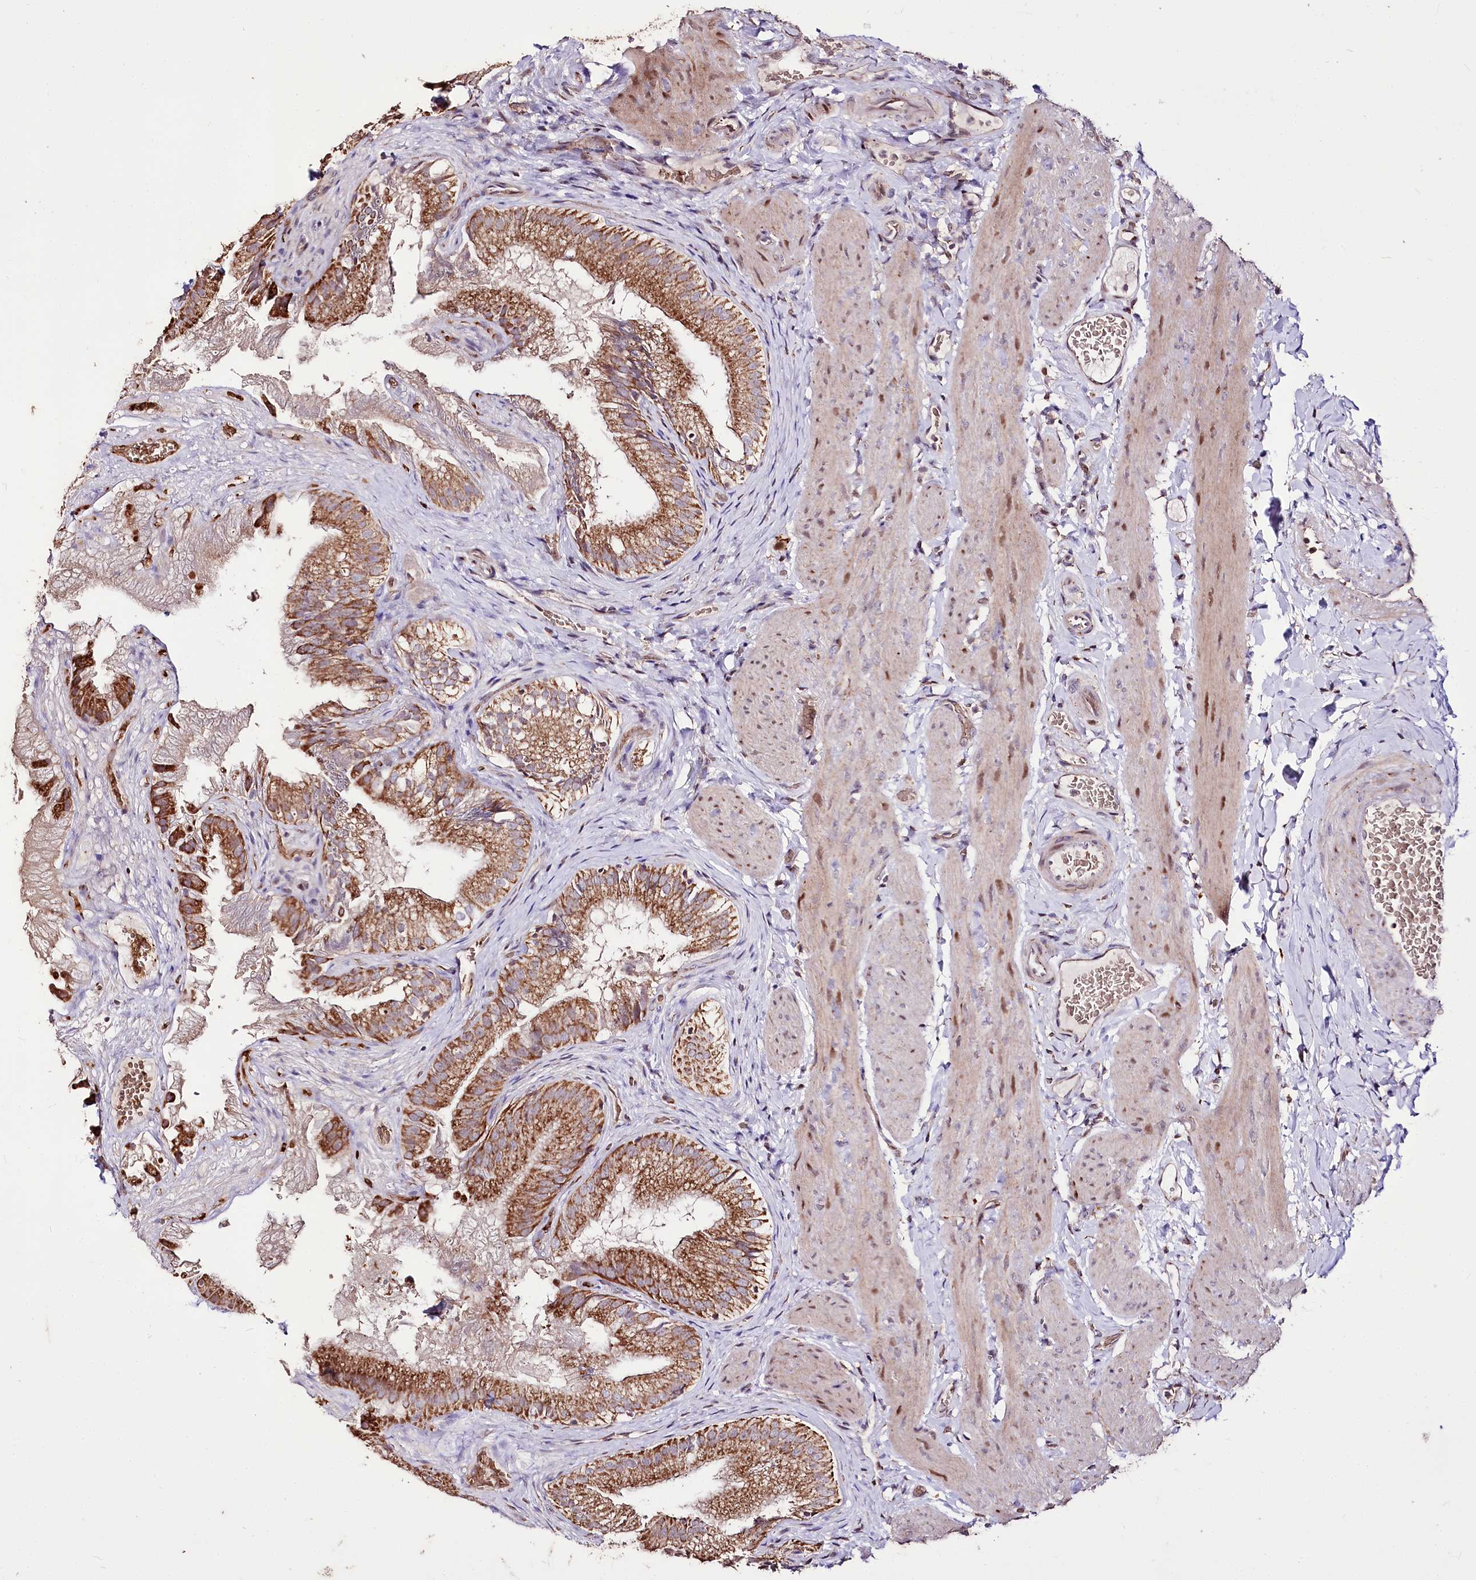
{"staining": {"intensity": "moderate", "quantity": ">75%", "location": "cytoplasmic/membranous"}, "tissue": "gallbladder", "cell_type": "Glandular cells", "image_type": "normal", "snomed": [{"axis": "morphology", "description": "Normal tissue, NOS"}, {"axis": "topography", "description": "Gallbladder"}], "caption": "Protein staining by immunohistochemistry shows moderate cytoplasmic/membranous expression in approximately >75% of glandular cells in normal gallbladder.", "gene": "CARD19", "patient": {"sex": "female", "age": 30}}